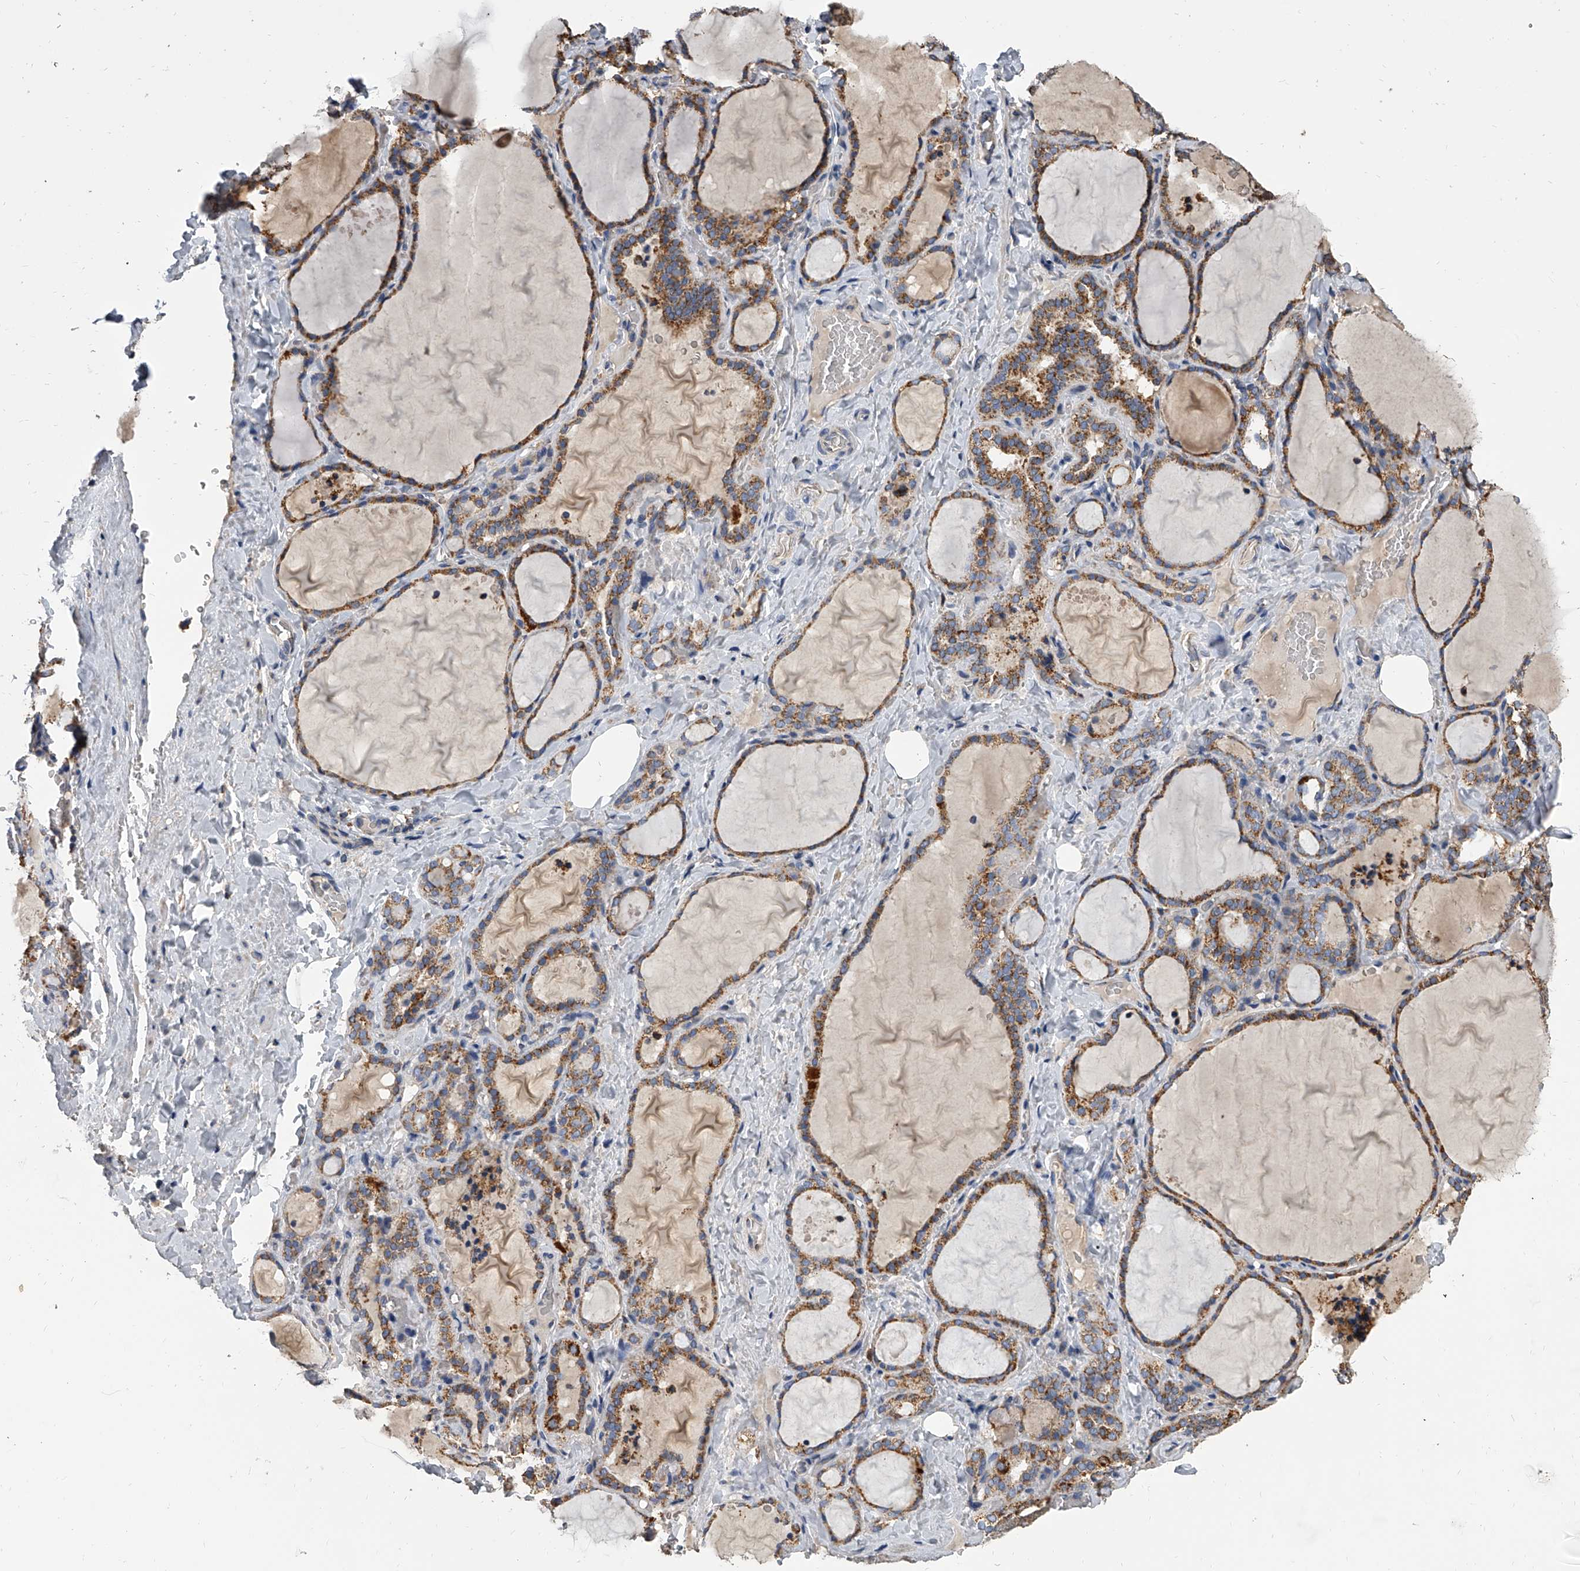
{"staining": {"intensity": "moderate", "quantity": ">75%", "location": "cytoplasmic/membranous"}, "tissue": "thyroid gland", "cell_type": "Glandular cells", "image_type": "normal", "snomed": [{"axis": "morphology", "description": "Normal tissue, NOS"}, {"axis": "topography", "description": "Thyroid gland"}], "caption": "This histopathology image reveals unremarkable thyroid gland stained with immunohistochemistry to label a protein in brown. The cytoplasmic/membranous of glandular cells show moderate positivity for the protein. Nuclei are counter-stained blue.", "gene": "MRPL28", "patient": {"sex": "female", "age": 22}}